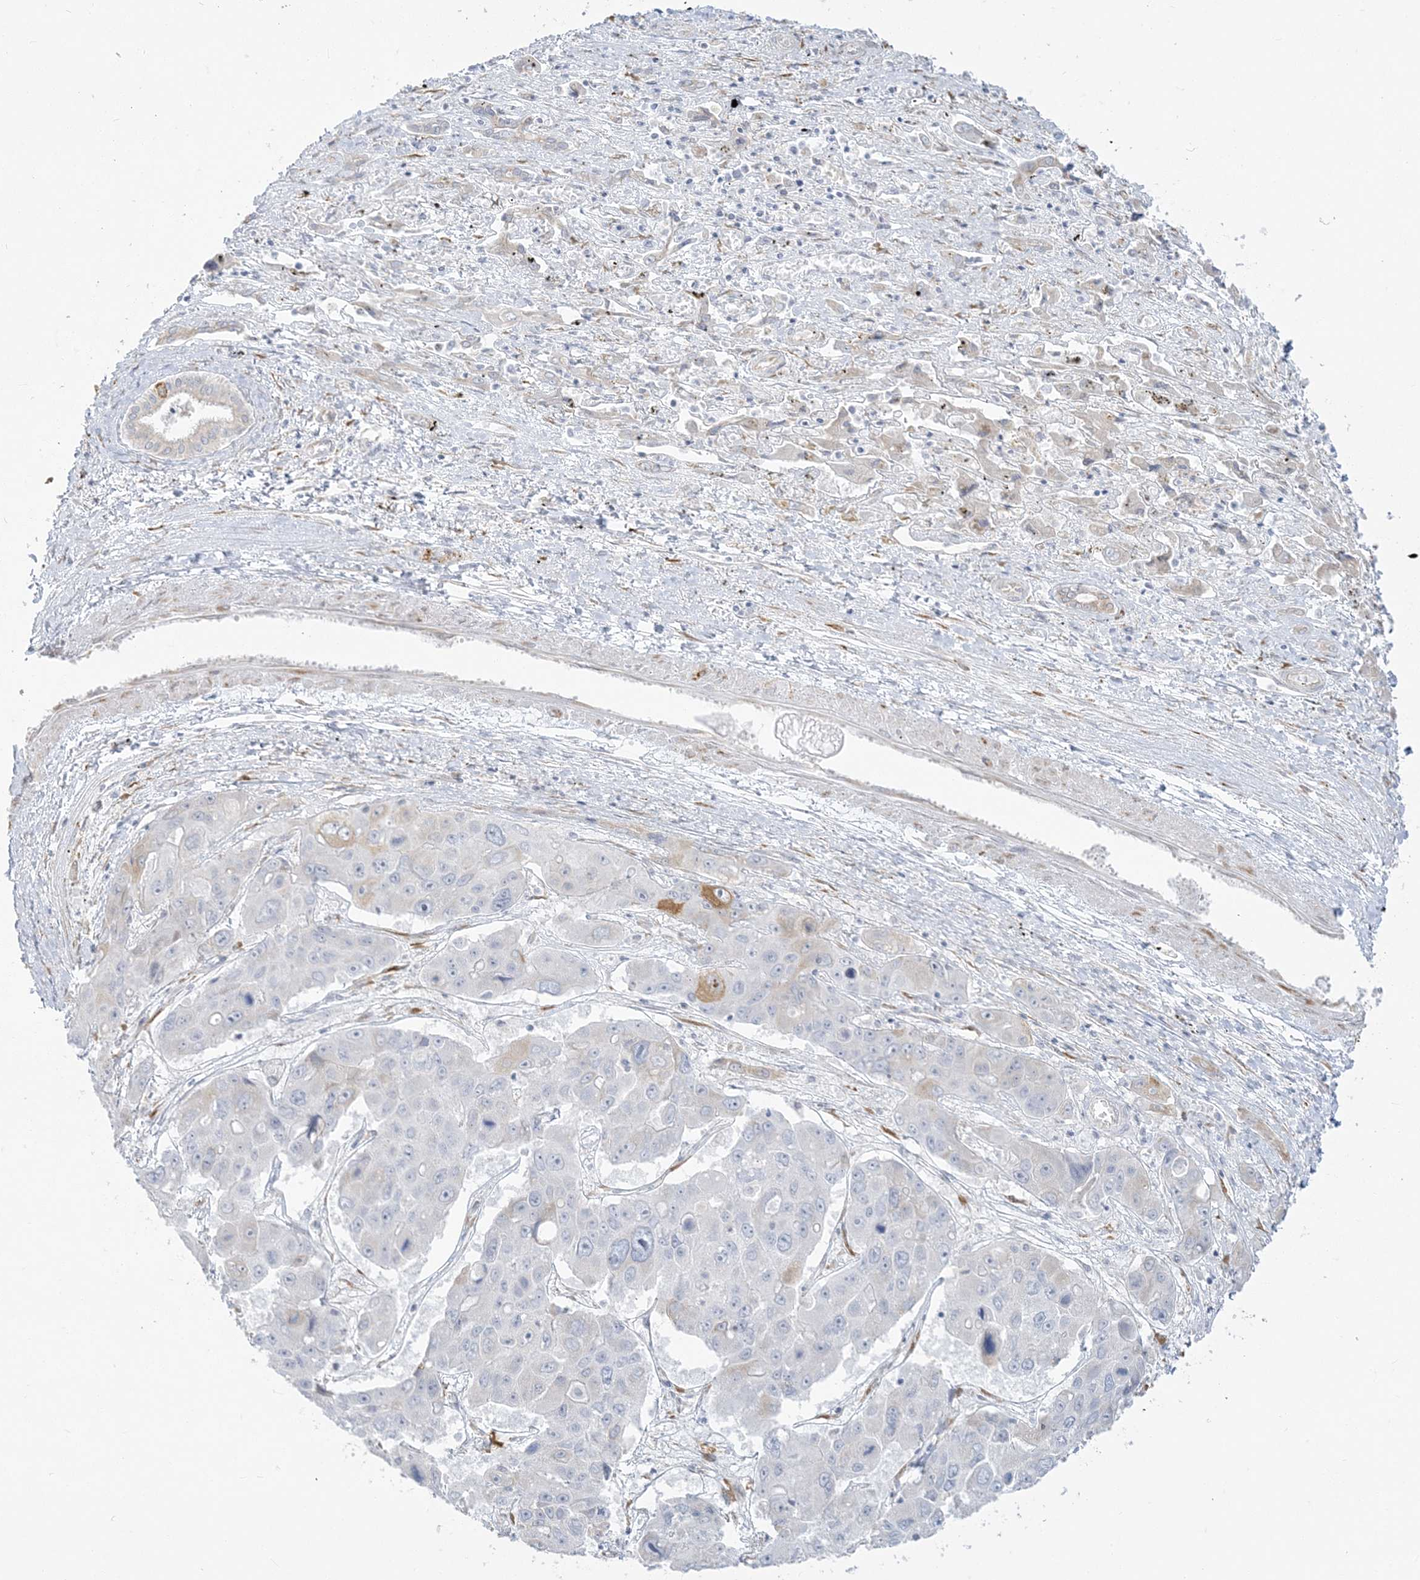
{"staining": {"intensity": "negative", "quantity": "none", "location": "none"}, "tissue": "liver cancer", "cell_type": "Tumor cells", "image_type": "cancer", "snomed": [{"axis": "morphology", "description": "Cholangiocarcinoma"}, {"axis": "topography", "description": "Liver"}], "caption": "Liver cancer (cholangiocarcinoma) was stained to show a protein in brown. There is no significant expression in tumor cells.", "gene": "ZC3H6", "patient": {"sex": "male", "age": 67}}